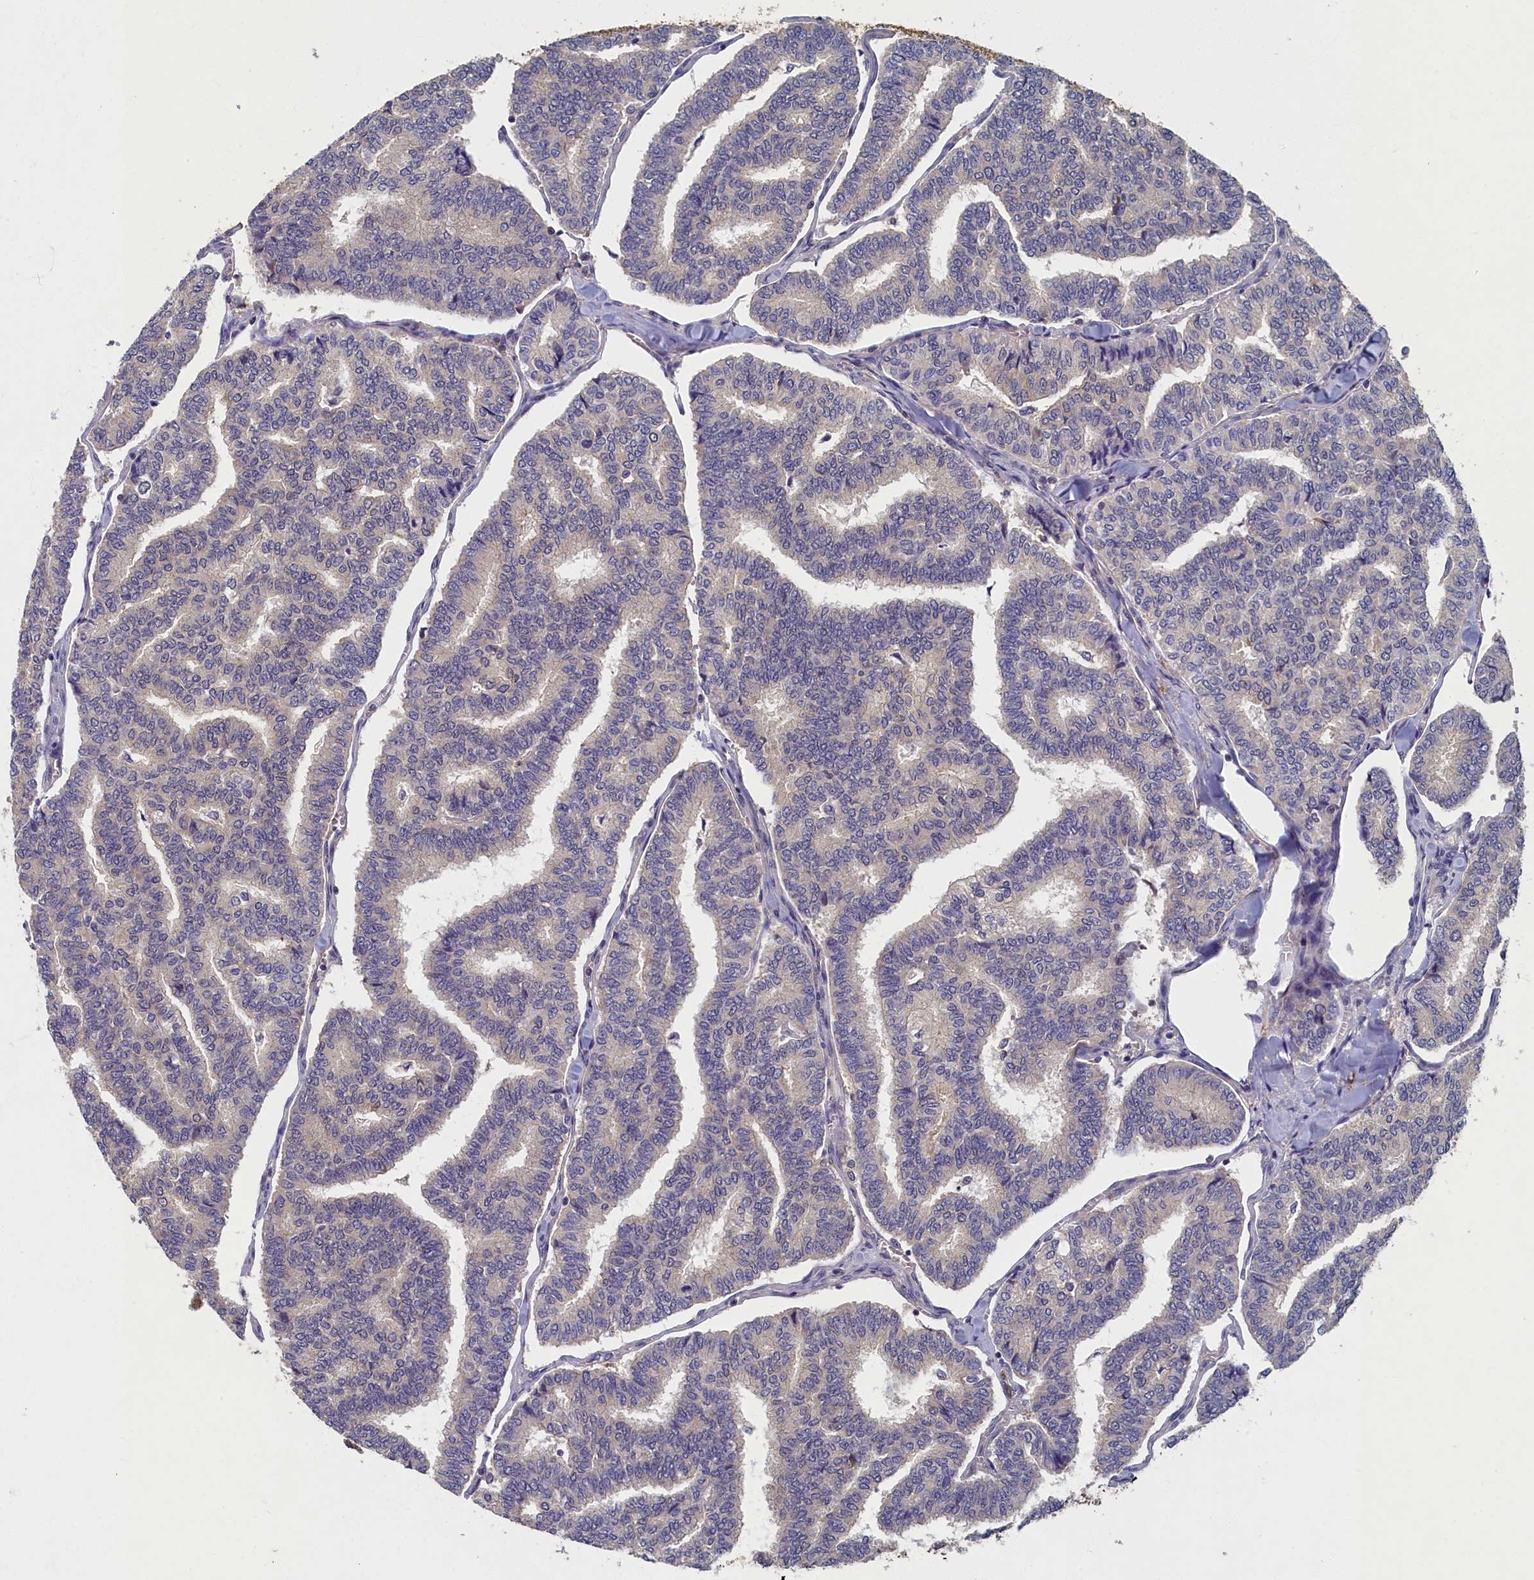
{"staining": {"intensity": "negative", "quantity": "none", "location": "none"}, "tissue": "thyroid cancer", "cell_type": "Tumor cells", "image_type": "cancer", "snomed": [{"axis": "morphology", "description": "Papillary adenocarcinoma, NOS"}, {"axis": "topography", "description": "Thyroid gland"}], "caption": "Thyroid papillary adenocarcinoma was stained to show a protein in brown. There is no significant expression in tumor cells. Nuclei are stained in blue.", "gene": "TBCB", "patient": {"sex": "female", "age": 35}}